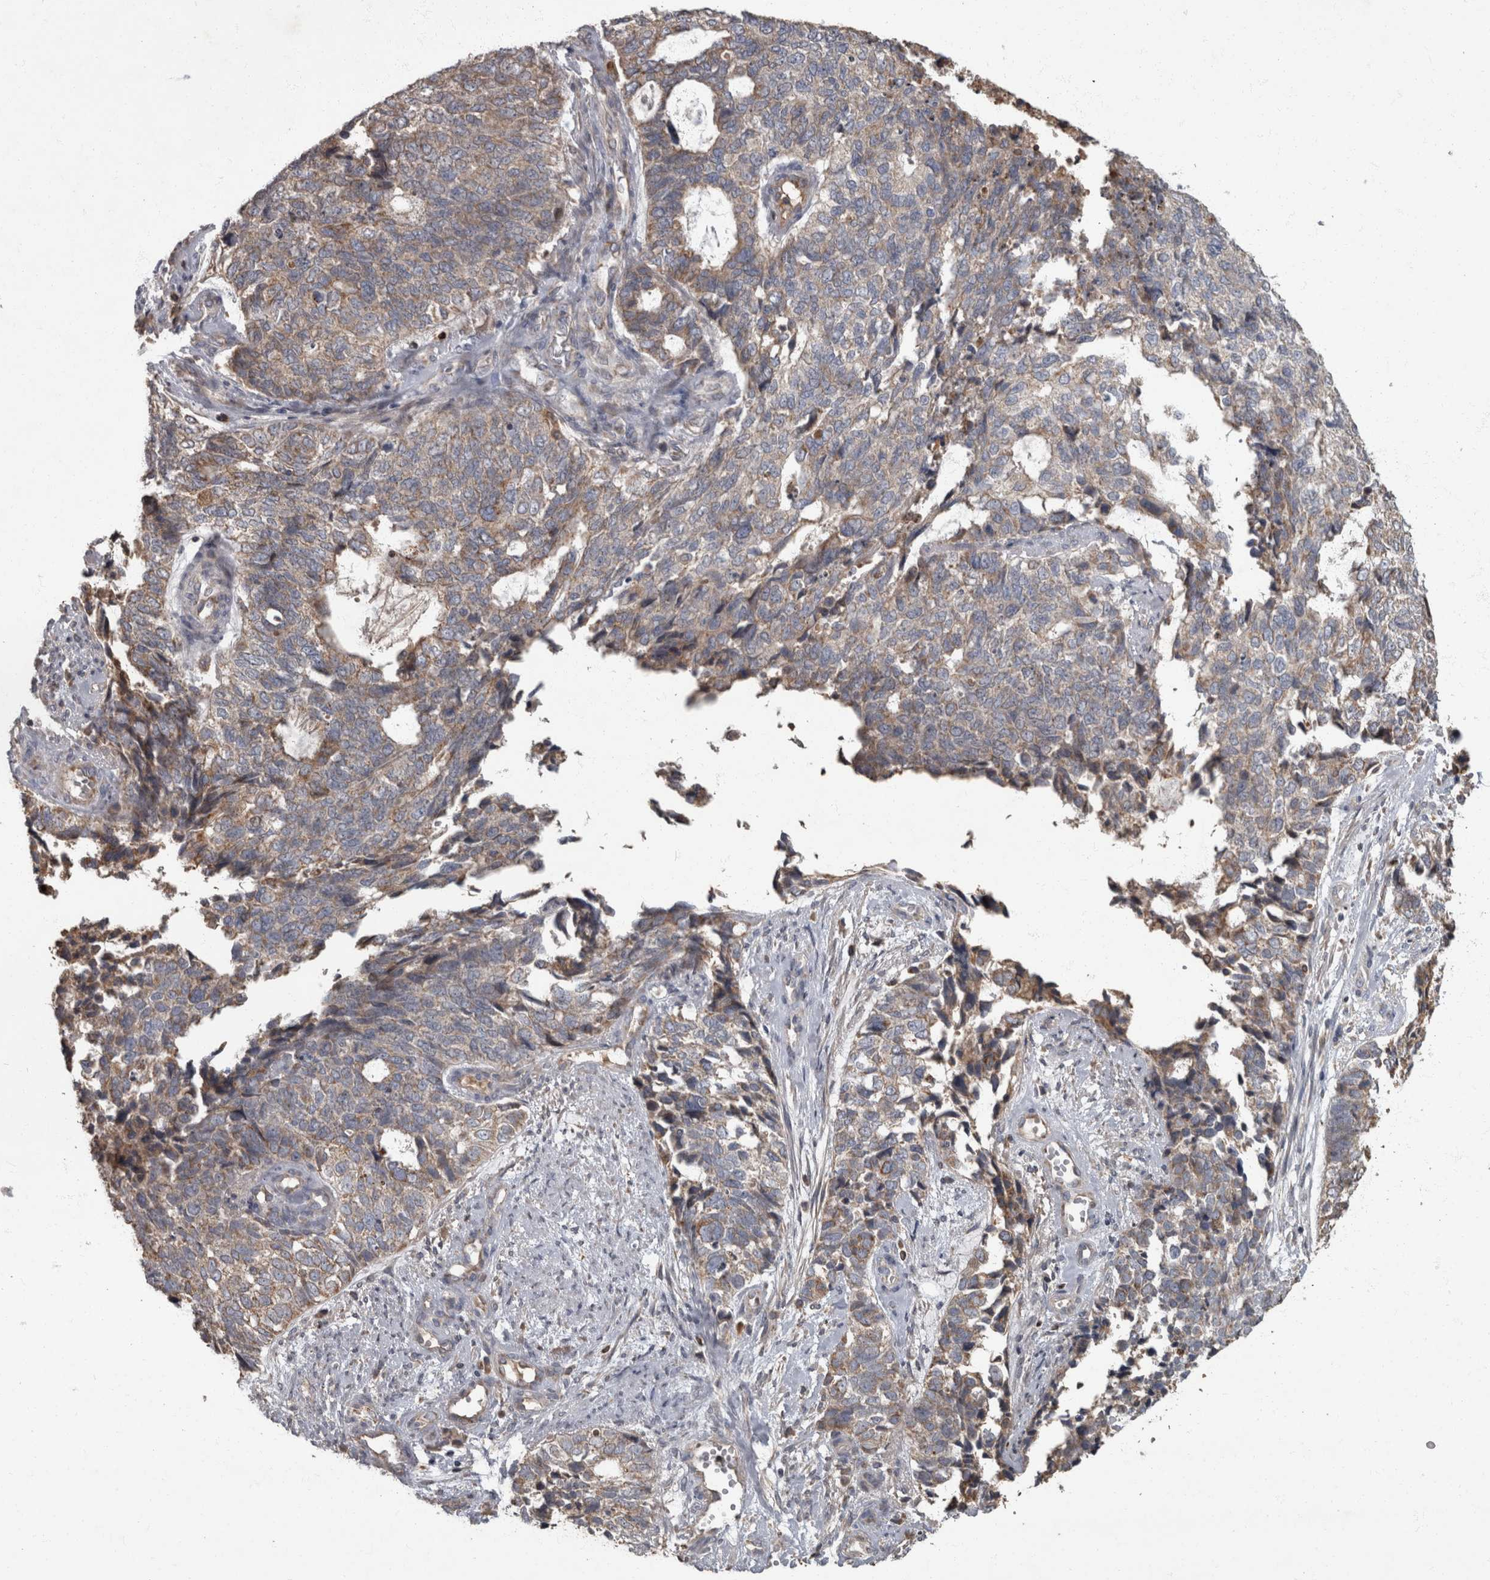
{"staining": {"intensity": "weak", "quantity": "25%-75%", "location": "cytoplasmic/membranous"}, "tissue": "cervical cancer", "cell_type": "Tumor cells", "image_type": "cancer", "snomed": [{"axis": "morphology", "description": "Squamous cell carcinoma, NOS"}, {"axis": "topography", "description": "Cervix"}], "caption": "Cervical squamous cell carcinoma stained with a brown dye reveals weak cytoplasmic/membranous positive expression in approximately 25%-75% of tumor cells.", "gene": "PPP1R3C", "patient": {"sex": "female", "age": 63}}